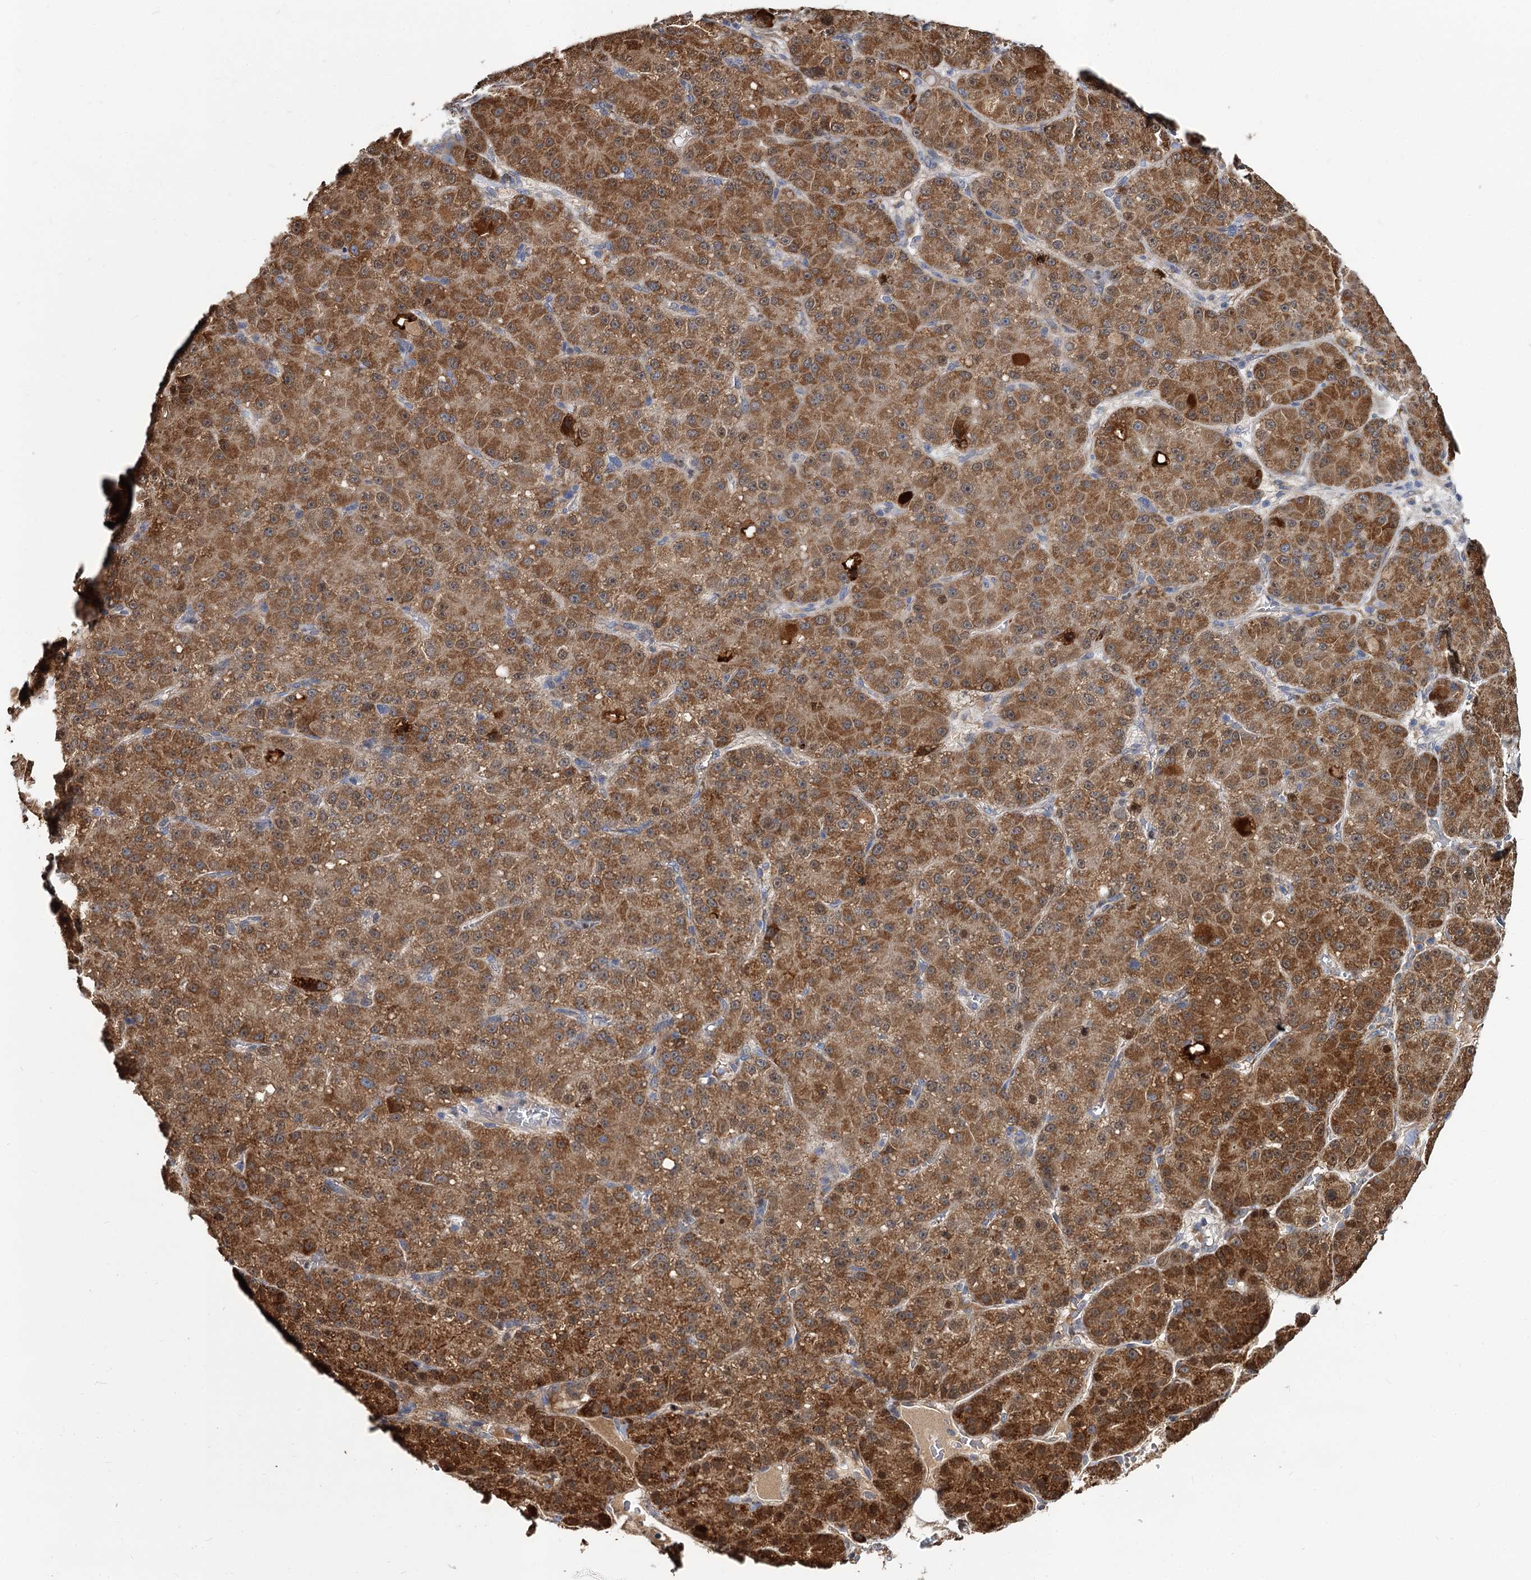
{"staining": {"intensity": "strong", "quantity": ">75%", "location": "cytoplasmic/membranous"}, "tissue": "liver cancer", "cell_type": "Tumor cells", "image_type": "cancer", "snomed": [{"axis": "morphology", "description": "Carcinoma, Hepatocellular, NOS"}, {"axis": "topography", "description": "Liver"}], "caption": "Immunohistochemistry (DAB) staining of liver hepatocellular carcinoma exhibits strong cytoplasmic/membranous protein expression in about >75% of tumor cells.", "gene": "ALKBH7", "patient": {"sex": "male", "age": 67}}